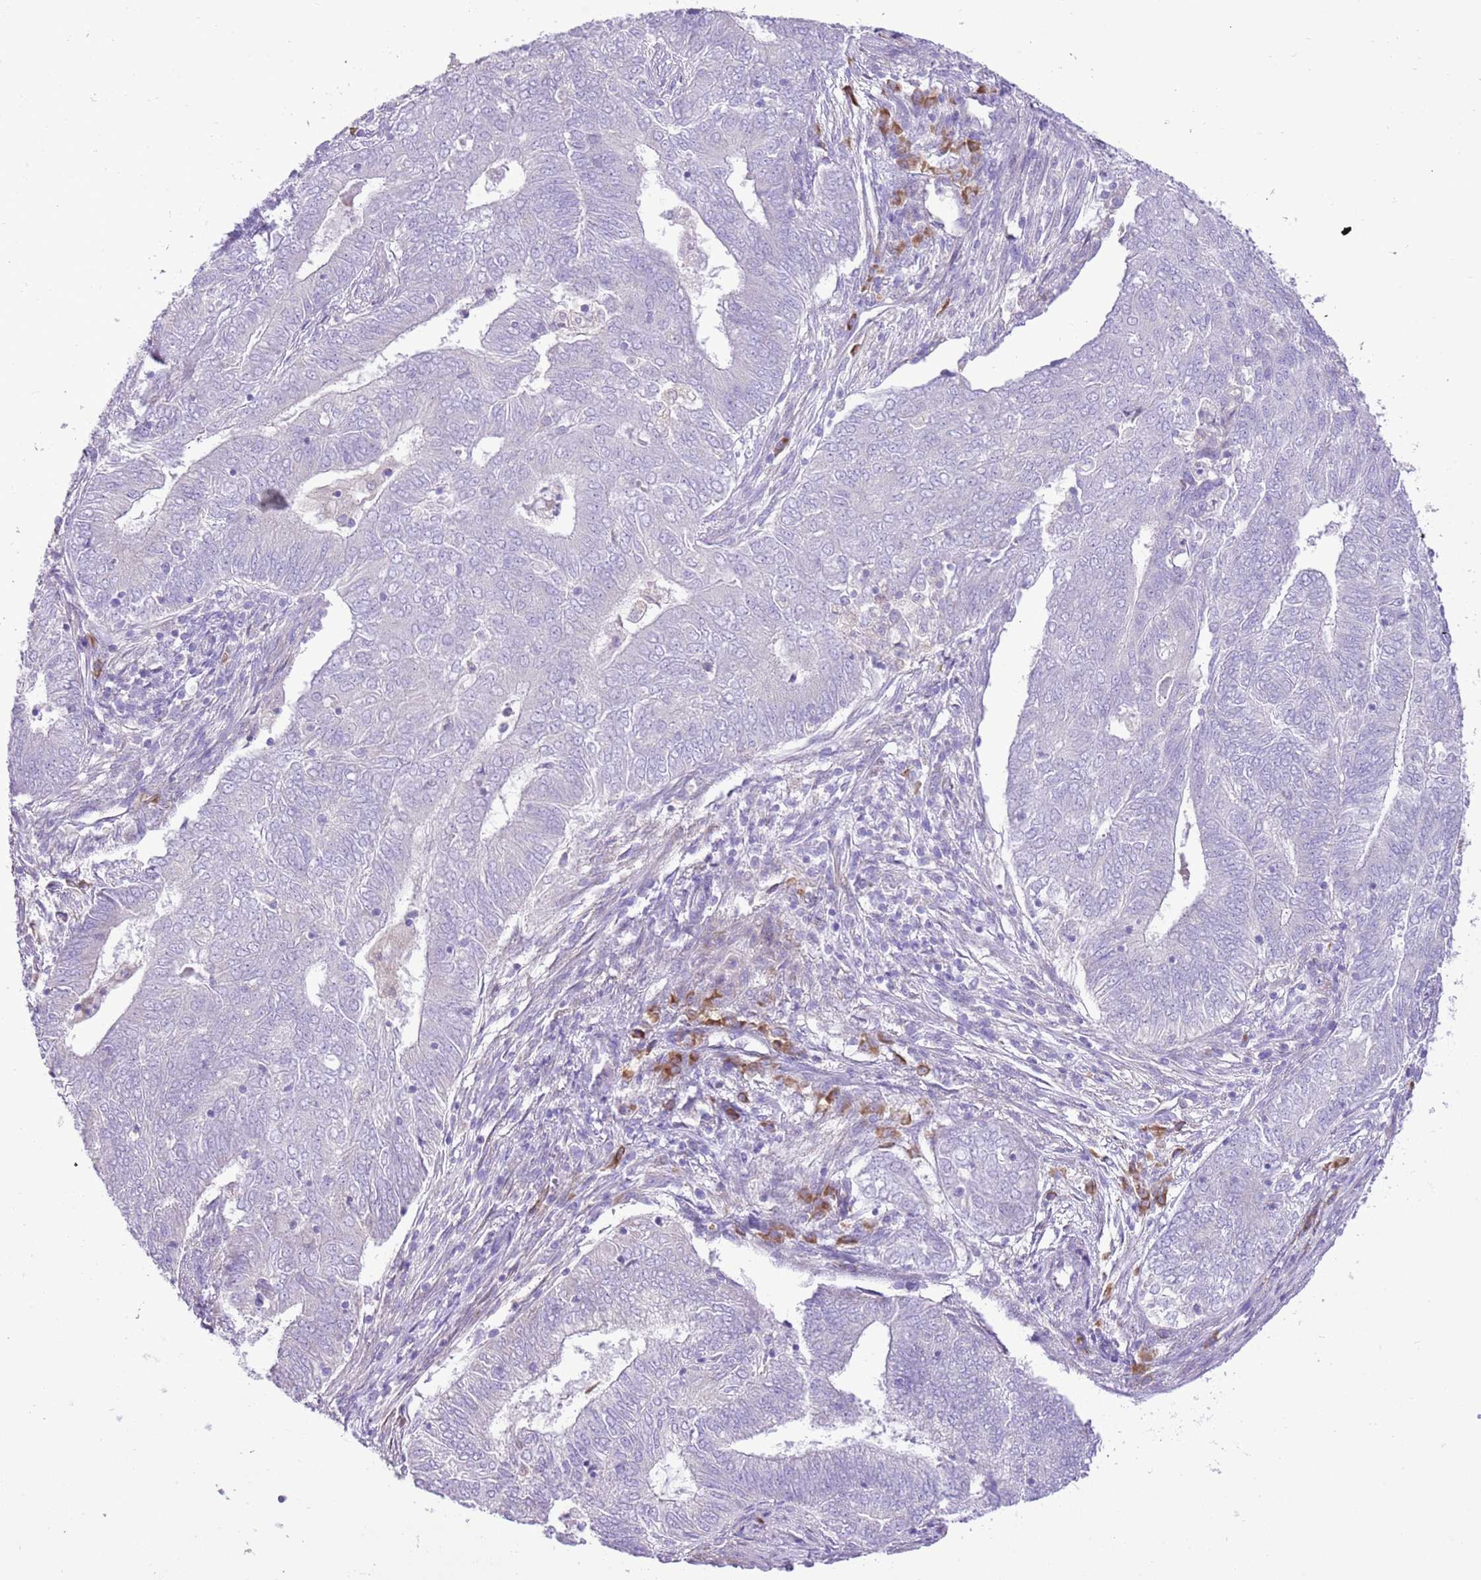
{"staining": {"intensity": "negative", "quantity": "none", "location": "none"}, "tissue": "endometrial cancer", "cell_type": "Tumor cells", "image_type": "cancer", "snomed": [{"axis": "morphology", "description": "Adenocarcinoma, NOS"}, {"axis": "topography", "description": "Endometrium"}], "caption": "There is no significant positivity in tumor cells of adenocarcinoma (endometrial).", "gene": "AAR2", "patient": {"sex": "female", "age": 62}}